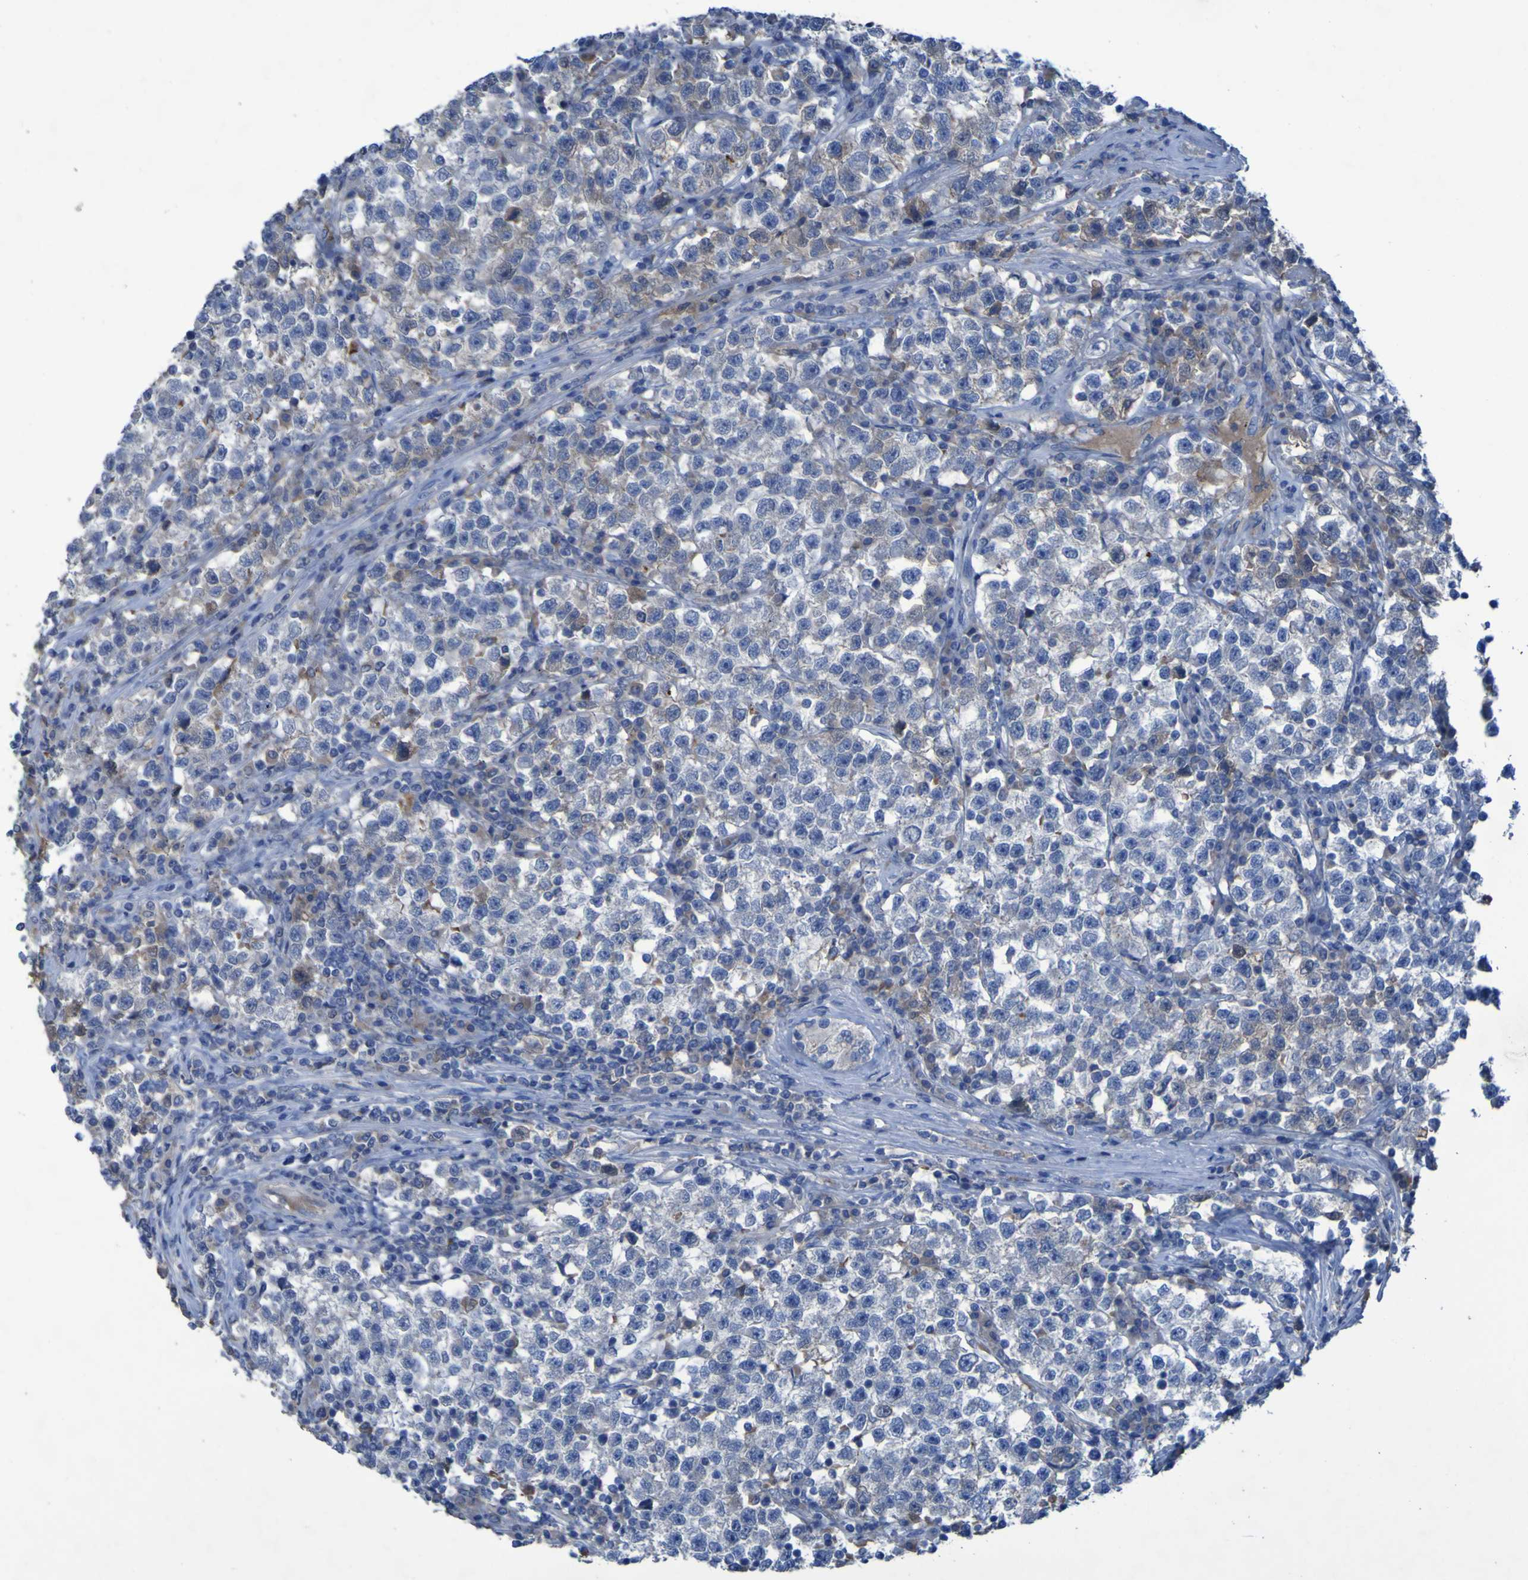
{"staining": {"intensity": "negative", "quantity": "none", "location": "none"}, "tissue": "testis cancer", "cell_type": "Tumor cells", "image_type": "cancer", "snomed": [{"axis": "morphology", "description": "Seminoma, NOS"}, {"axis": "topography", "description": "Testis"}], "caption": "Immunohistochemistry (IHC) of testis cancer (seminoma) exhibits no positivity in tumor cells.", "gene": "SGK2", "patient": {"sex": "male", "age": 22}}